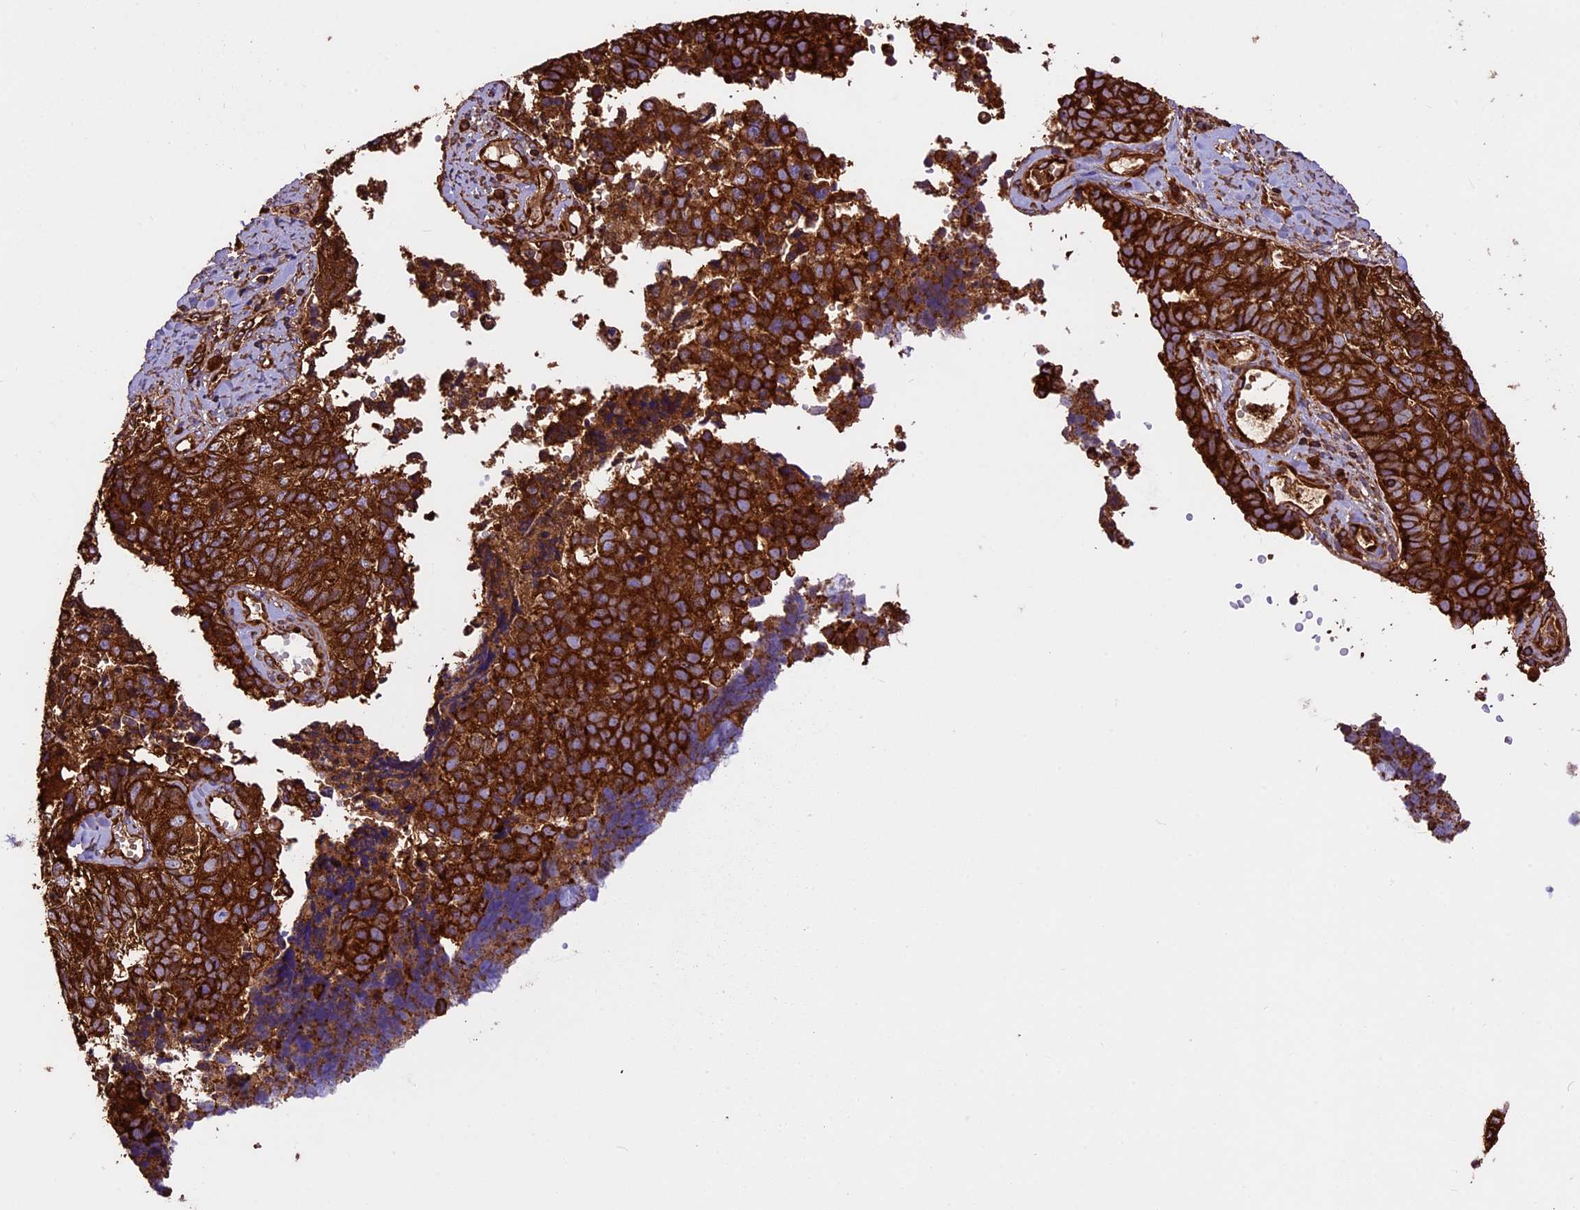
{"staining": {"intensity": "strong", "quantity": ">75%", "location": "cytoplasmic/membranous"}, "tissue": "cervical cancer", "cell_type": "Tumor cells", "image_type": "cancer", "snomed": [{"axis": "morphology", "description": "Squamous cell carcinoma, NOS"}, {"axis": "topography", "description": "Cervix"}], "caption": "A histopathology image of human cervical squamous cell carcinoma stained for a protein reveals strong cytoplasmic/membranous brown staining in tumor cells. Nuclei are stained in blue.", "gene": "KARS1", "patient": {"sex": "female", "age": 63}}